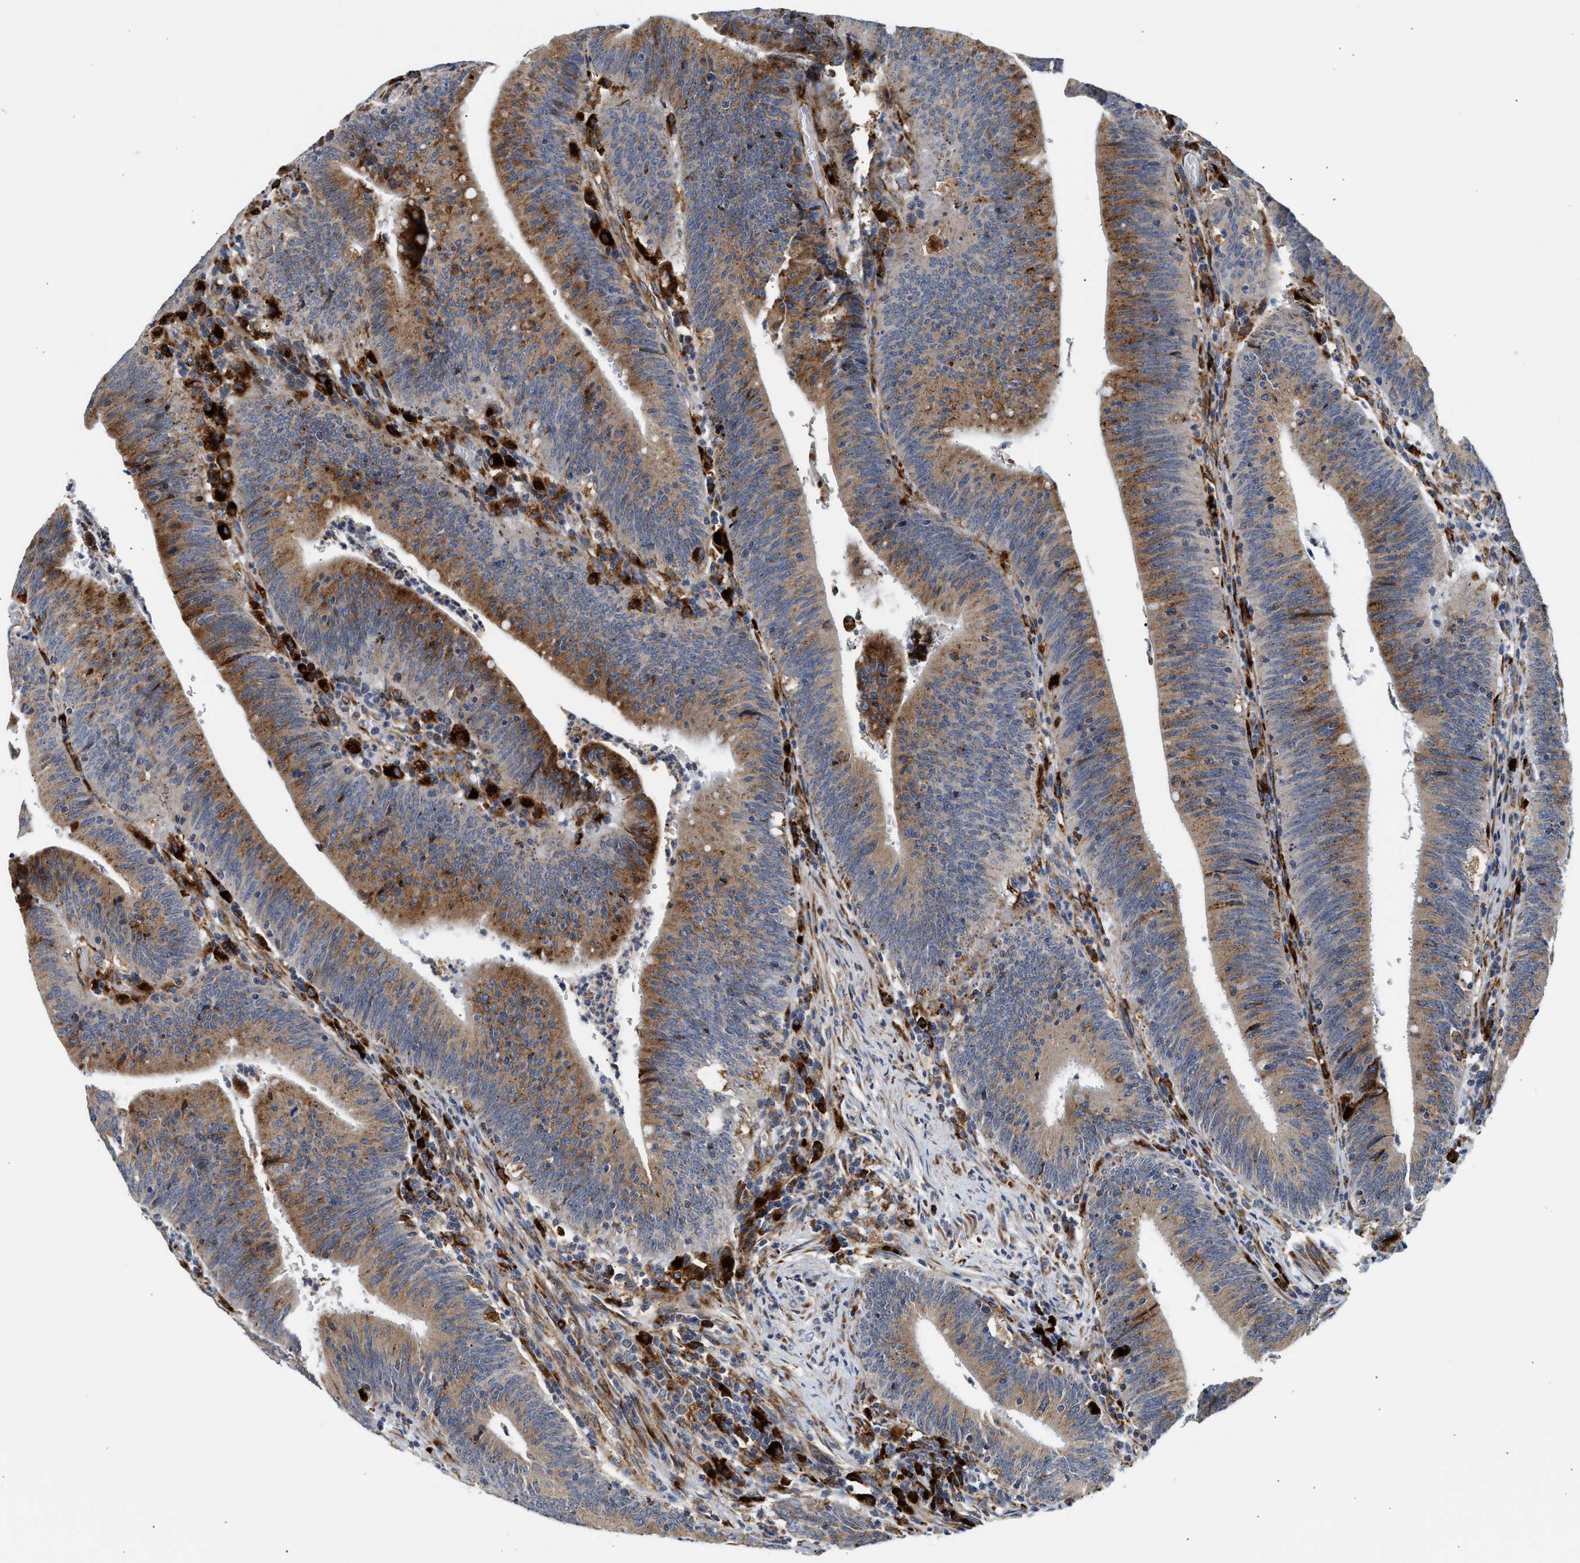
{"staining": {"intensity": "strong", "quantity": ">75%", "location": "cytoplasmic/membranous"}, "tissue": "colorectal cancer", "cell_type": "Tumor cells", "image_type": "cancer", "snomed": [{"axis": "morphology", "description": "Normal tissue, NOS"}, {"axis": "morphology", "description": "Adenocarcinoma, NOS"}, {"axis": "topography", "description": "Rectum"}], "caption": "The immunohistochemical stain shows strong cytoplasmic/membranous positivity in tumor cells of colorectal cancer (adenocarcinoma) tissue.", "gene": "AMZ1", "patient": {"sex": "female", "age": 66}}